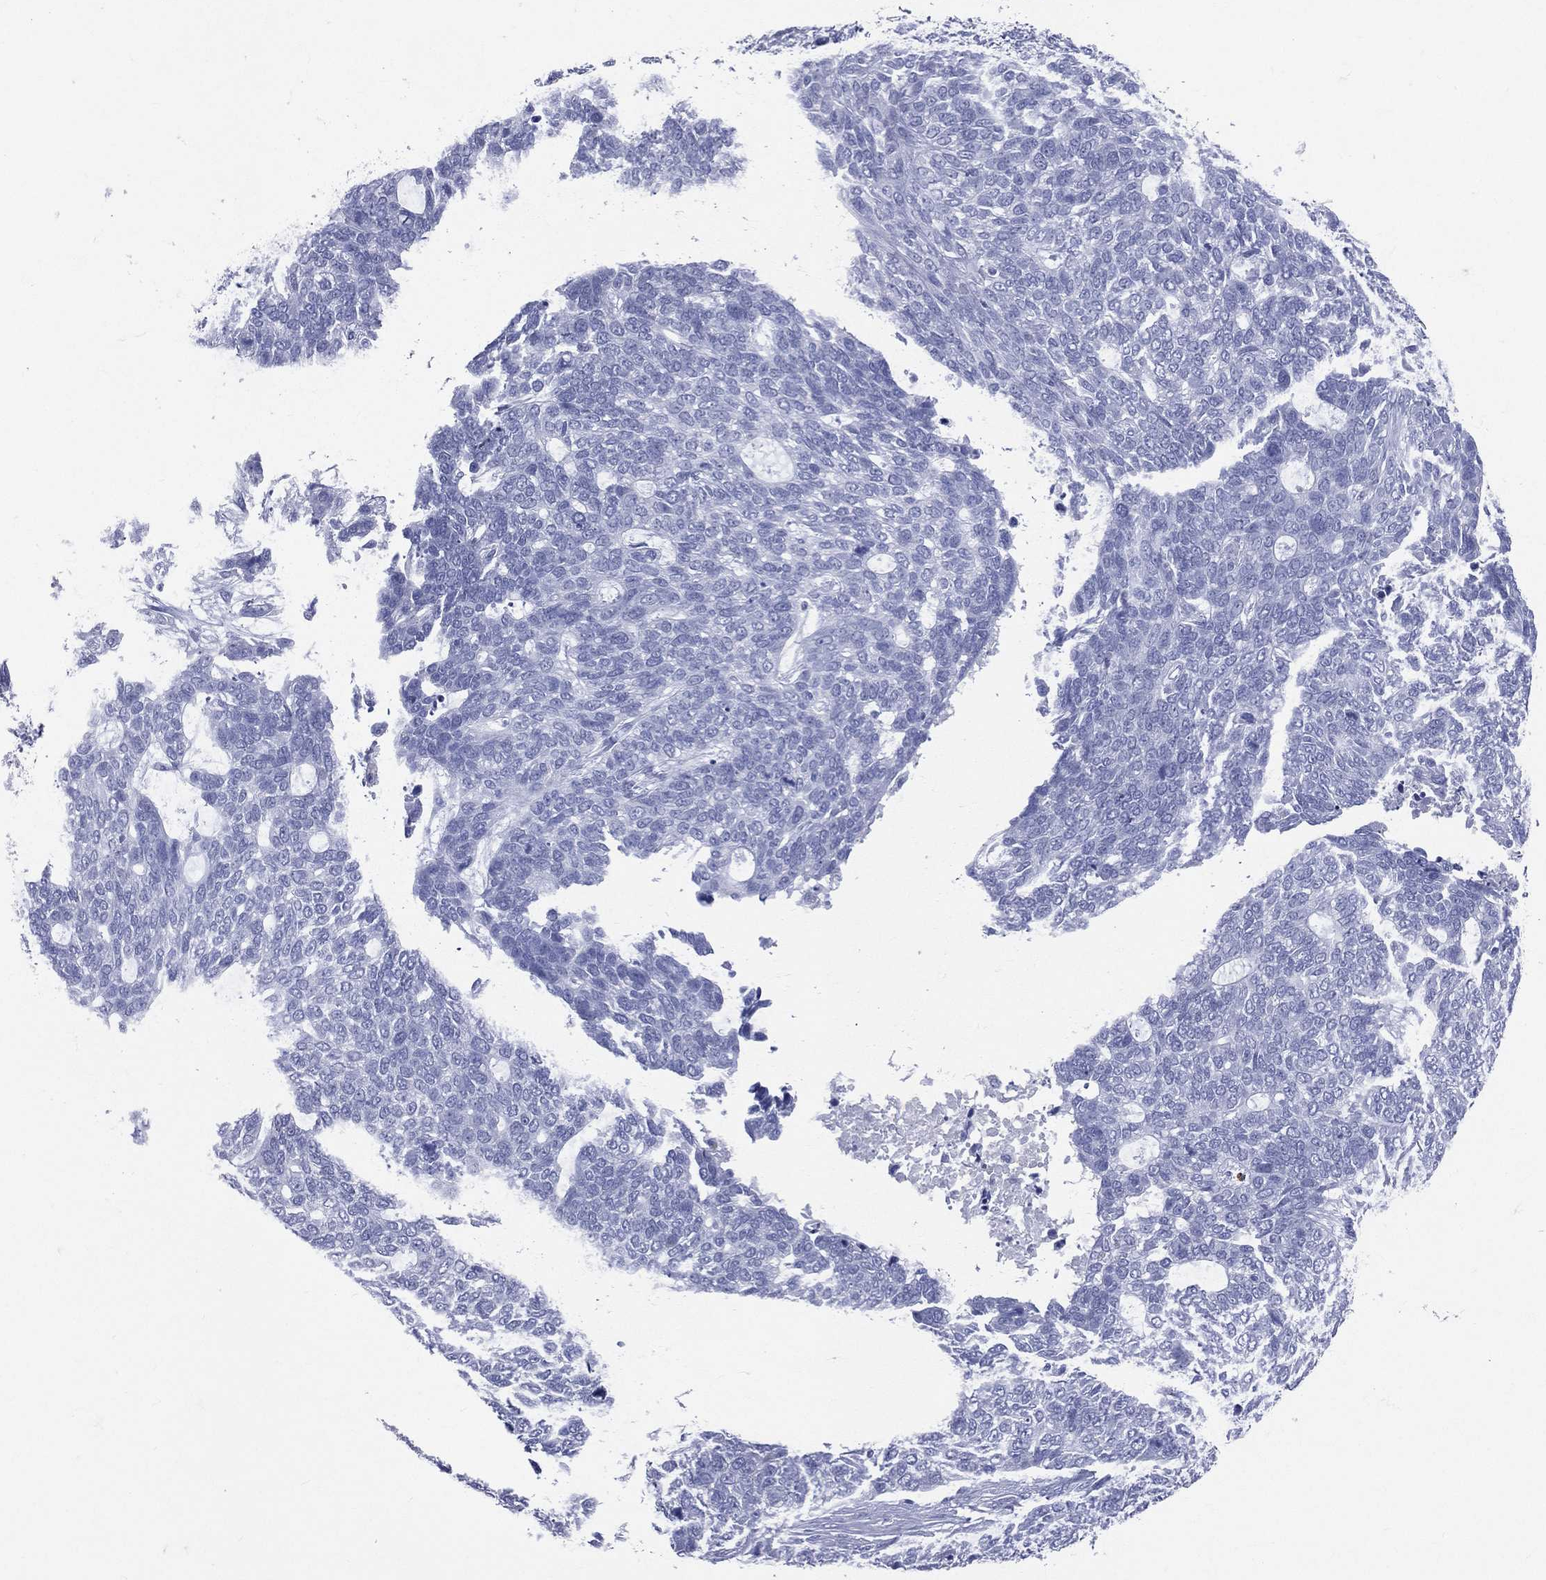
{"staining": {"intensity": "negative", "quantity": "none", "location": "none"}, "tissue": "skin cancer", "cell_type": "Tumor cells", "image_type": "cancer", "snomed": [{"axis": "morphology", "description": "Basal cell carcinoma"}, {"axis": "topography", "description": "Skin"}], "caption": "A high-resolution histopathology image shows immunohistochemistry staining of skin cancer, which displays no significant expression in tumor cells. (IHC, brightfield microscopy, high magnification).", "gene": "PGLYRP1", "patient": {"sex": "female", "age": 69}}